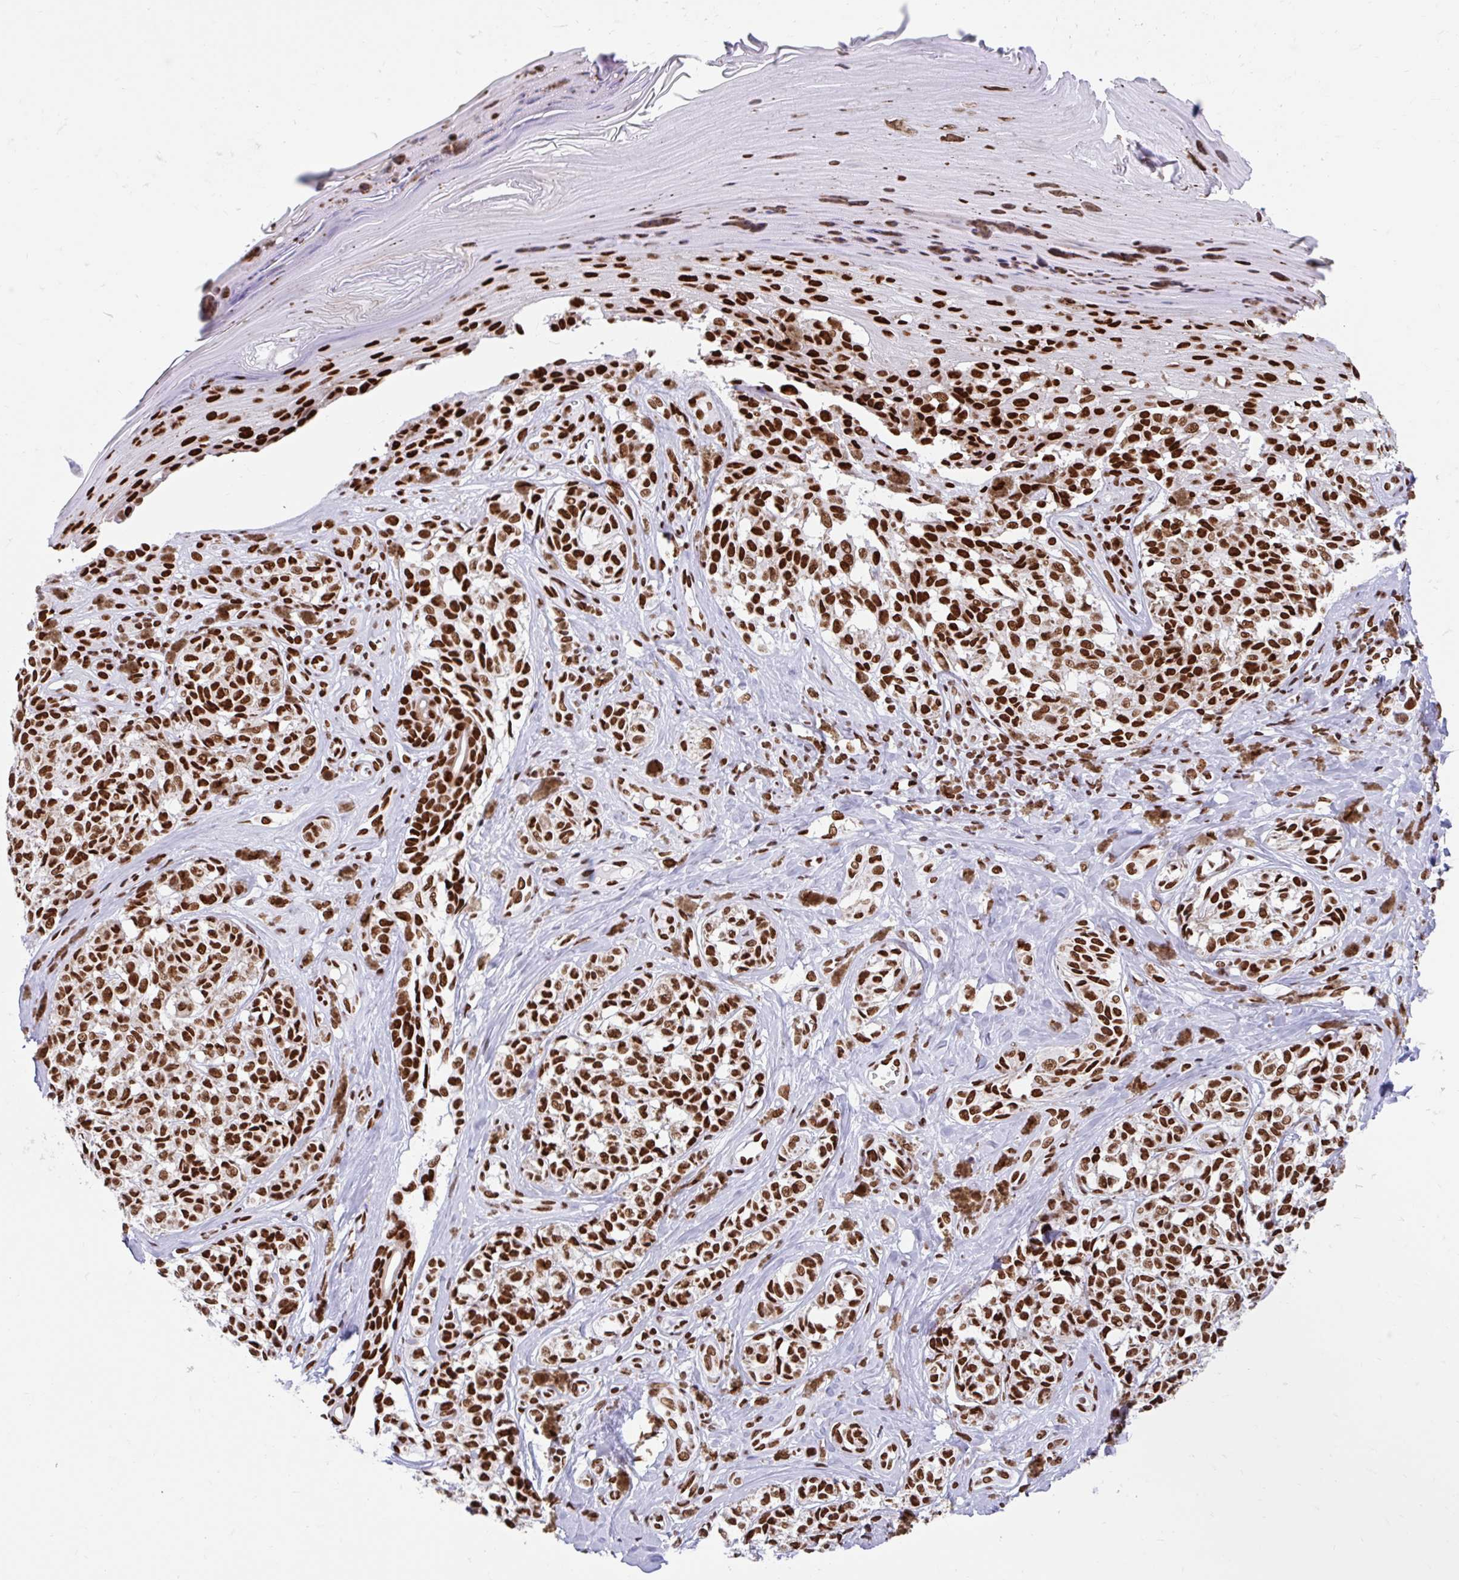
{"staining": {"intensity": "strong", "quantity": ">75%", "location": "nuclear"}, "tissue": "melanoma", "cell_type": "Tumor cells", "image_type": "cancer", "snomed": [{"axis": "morphology", "description": "Malignant melanoma, NOS"}, {"axis": "topography", "description": "Skin"}], "caption": "Immunohistochemistry (IHC) micrograph of neoplastic tissue: human malignant melanoma stained using immunohistochemistry reveals high levels of strong protein expression localized specifically in the nuclear of tumor cells, appearing as a nuclear brown color.", "gene": "KHDRBS1", "patient": {"sex": "female", "age": 65}}